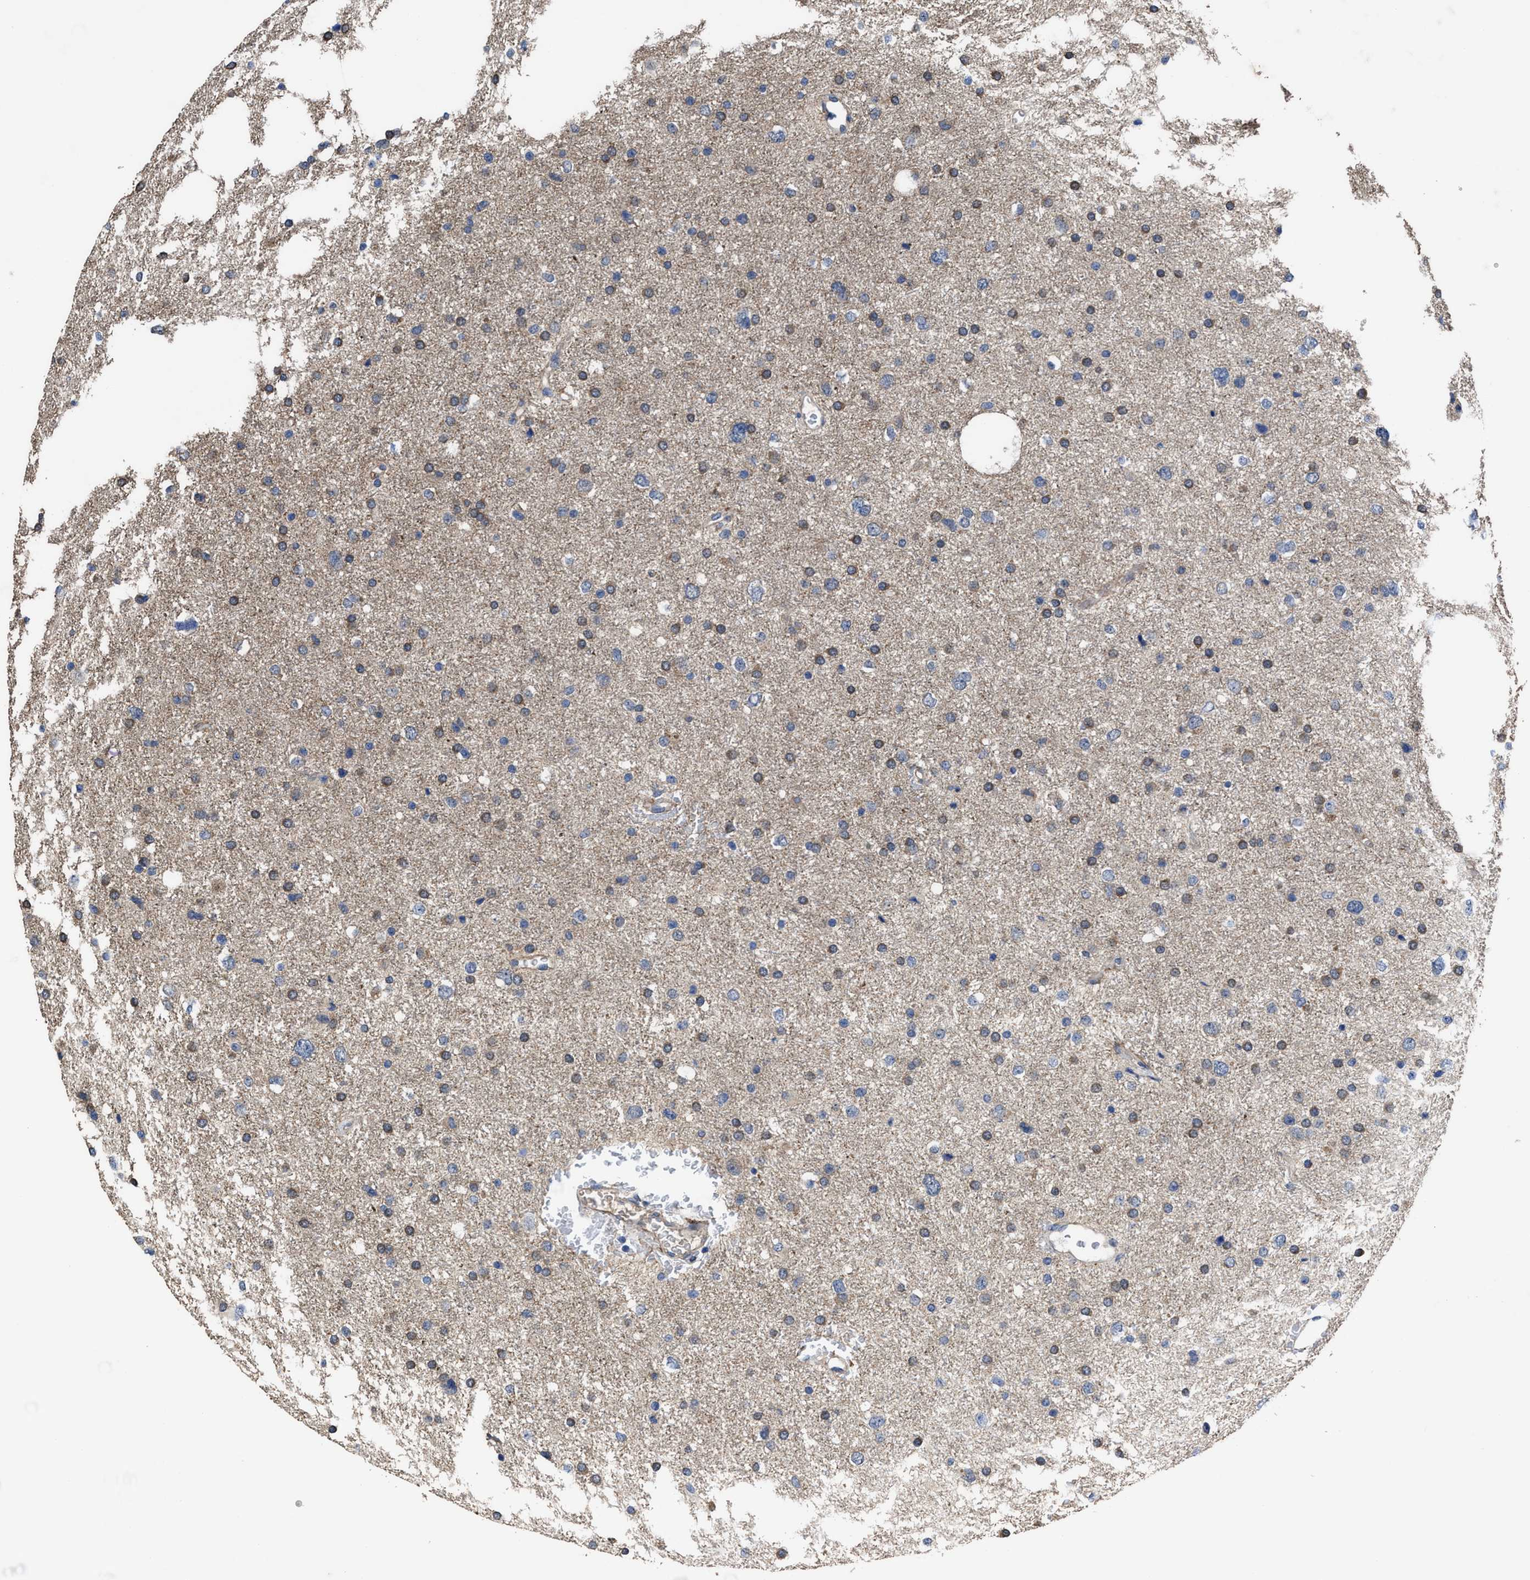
{"staining": {"intensity": "weak", "quantity": "25%-75%", "location": "cytoplasmic/membranous"}, "tissue": "glioma", "cell_type": "Tumor cells", "image_type": "cancer", "snomed": [{"axis": "morphology", "description": "Glioma, malignant, Low grade"}, {"axis": "topography", "description": "Brain"}], "caption": "A high-resolution histopathology image shows IHC staining of glioma, which displays weak cytoplasmic/membranous positivity in approximately 25%-75% of tumor cells. (DAB (3,3'-diaminobenzidine) = brown stain, brightfield microscopy at high magnification).", "gene": "IDNK", "patient": {"sex": "female", "age": 37}}